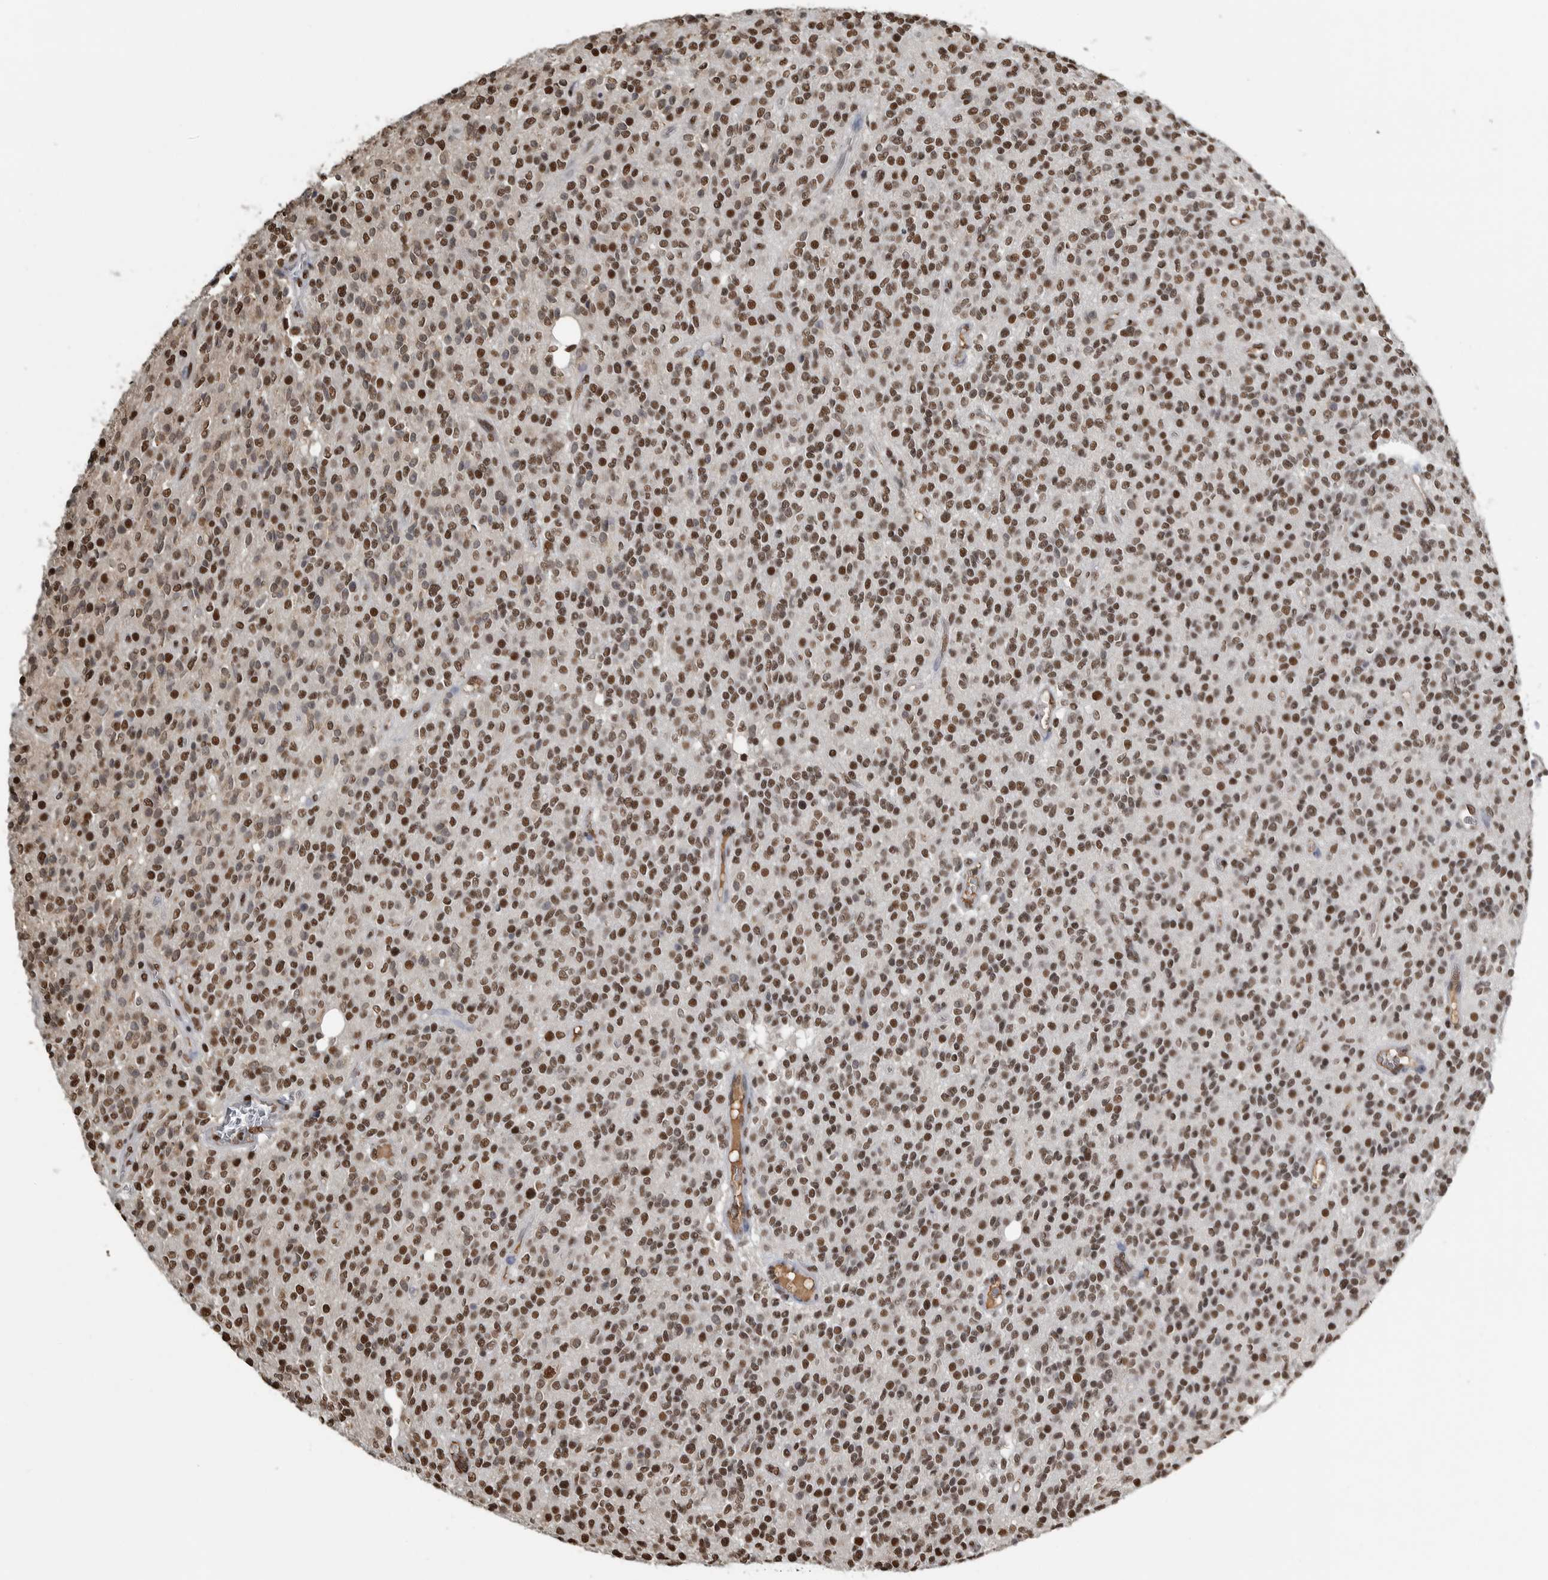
{"staining": {"intensity": "strong", "quantity": ">75%", "location": "nuclear"}, "tissue": "glioma", "cell_type": "Tumor cells", "image_type": "cancer", "snomed": [{"axis": "morphology", "description": "Glioma, malignant, High grade"}, {"axis": "topography", "description": "Brain"}], "caption": "This micrograph exhibits immunohistochemistry (IHC) staining of human glioma, with high strong nuclear expression in approximately >75% of tumor cells.", "gene": "TGS1", "patient": {"sex": "male", "age": 34}}